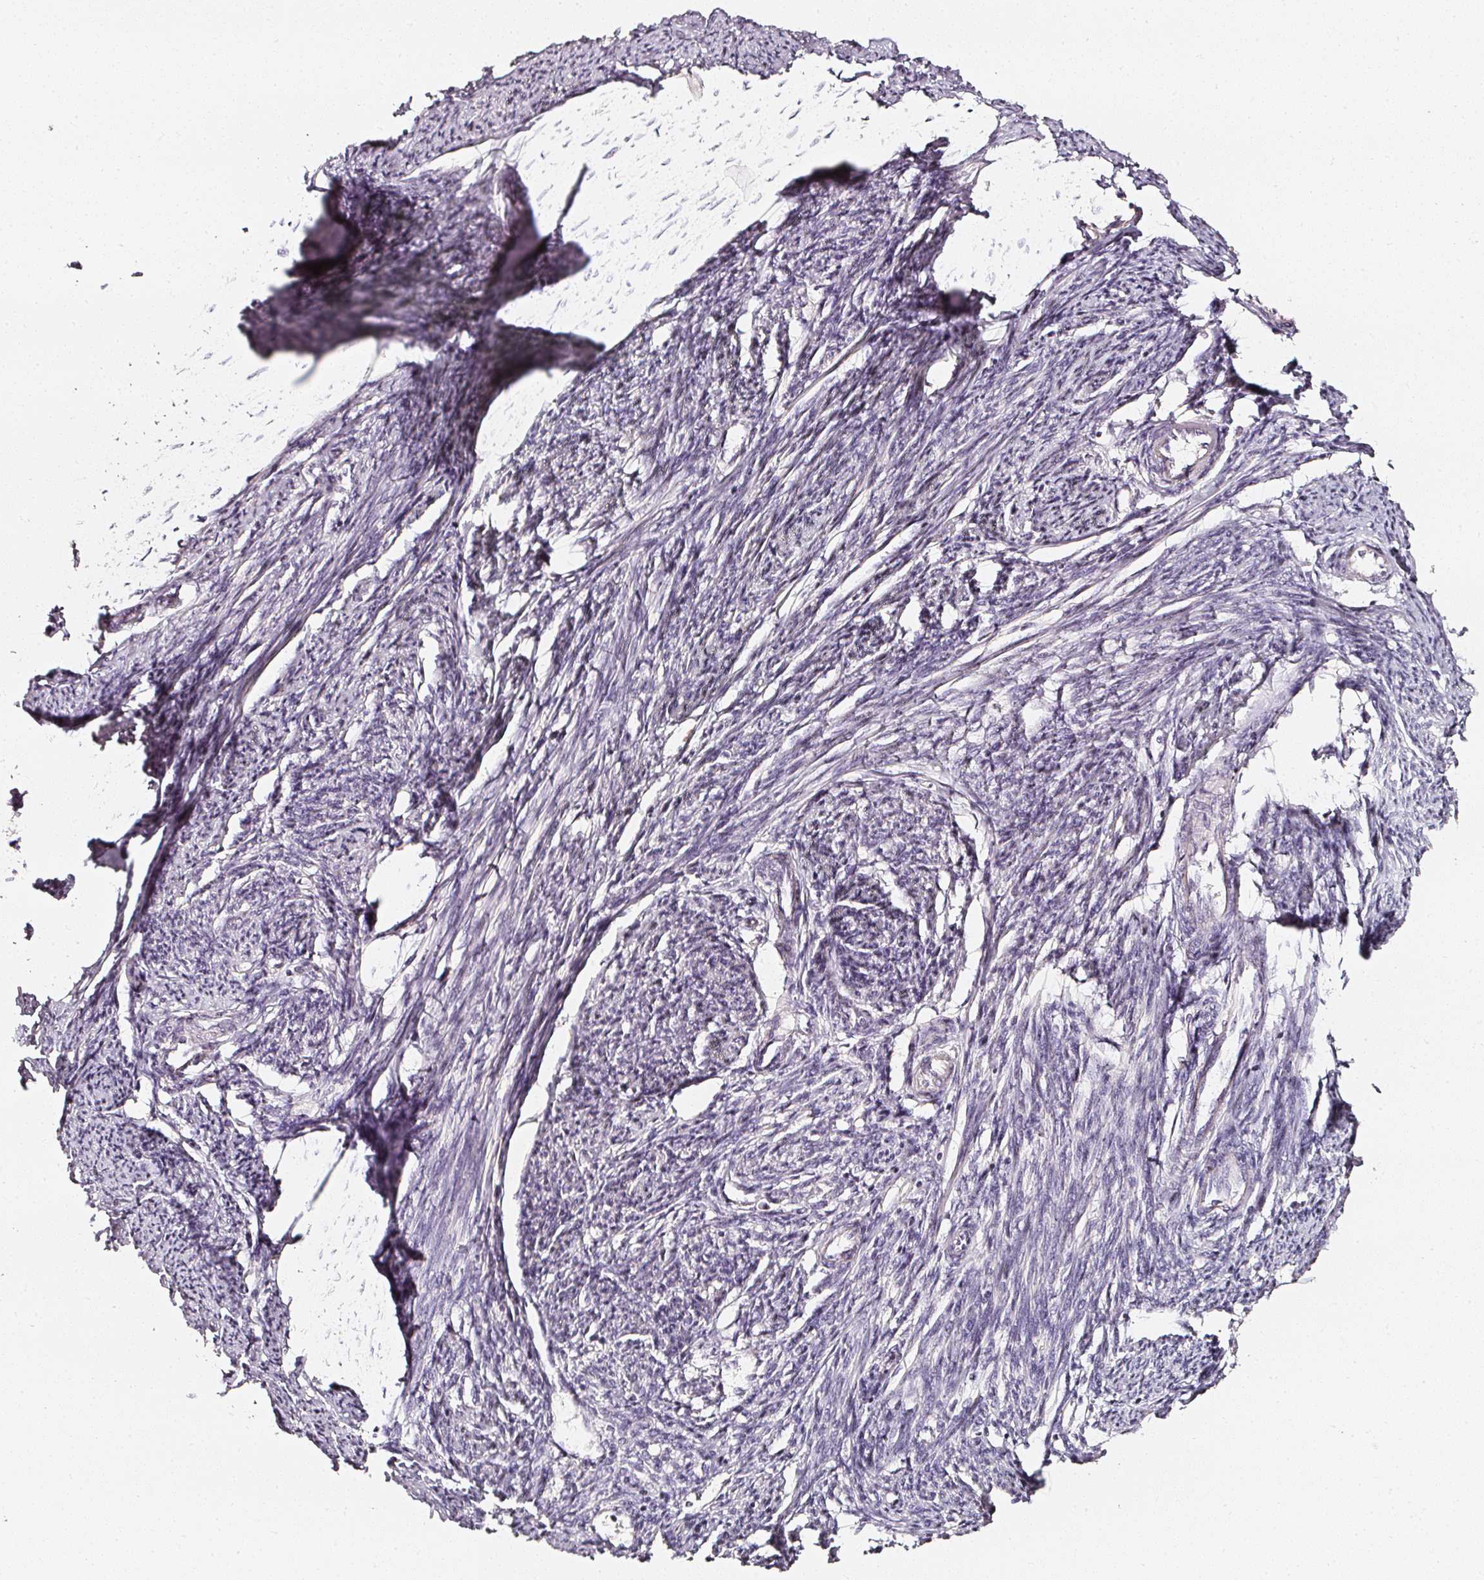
{"staining": {"intensity": "weak", "quantity": "25%-75%", "location": "cytoplasmic/membranous,nuclear"}, "tissue": "smooth muscle", "cell_type": "Smooth muscle cells", "image_type": "normal", "snomed": [{"axis": "morphology", "description": "Normal tissue, NOS"}, {"axis": "topography", "description": "Smooth muscle"}, {"axis": "topography", "description": "Uterus"}], "caption": "IHC staining of normal smooth muscle, which displays low levels of weak cytoplasmic/membranous,nuclear staining in approximately 25%-75% of smooth muscle cells indicating weak cytoplasmic/membranous,nuclear protein positivity. The staining was performed using DAB (brown) for protein detection and nuclei were counterstained in hematoxylin (blue).", "gene": "NTRK1", "patient": {"sex": "female", "age": 59}}